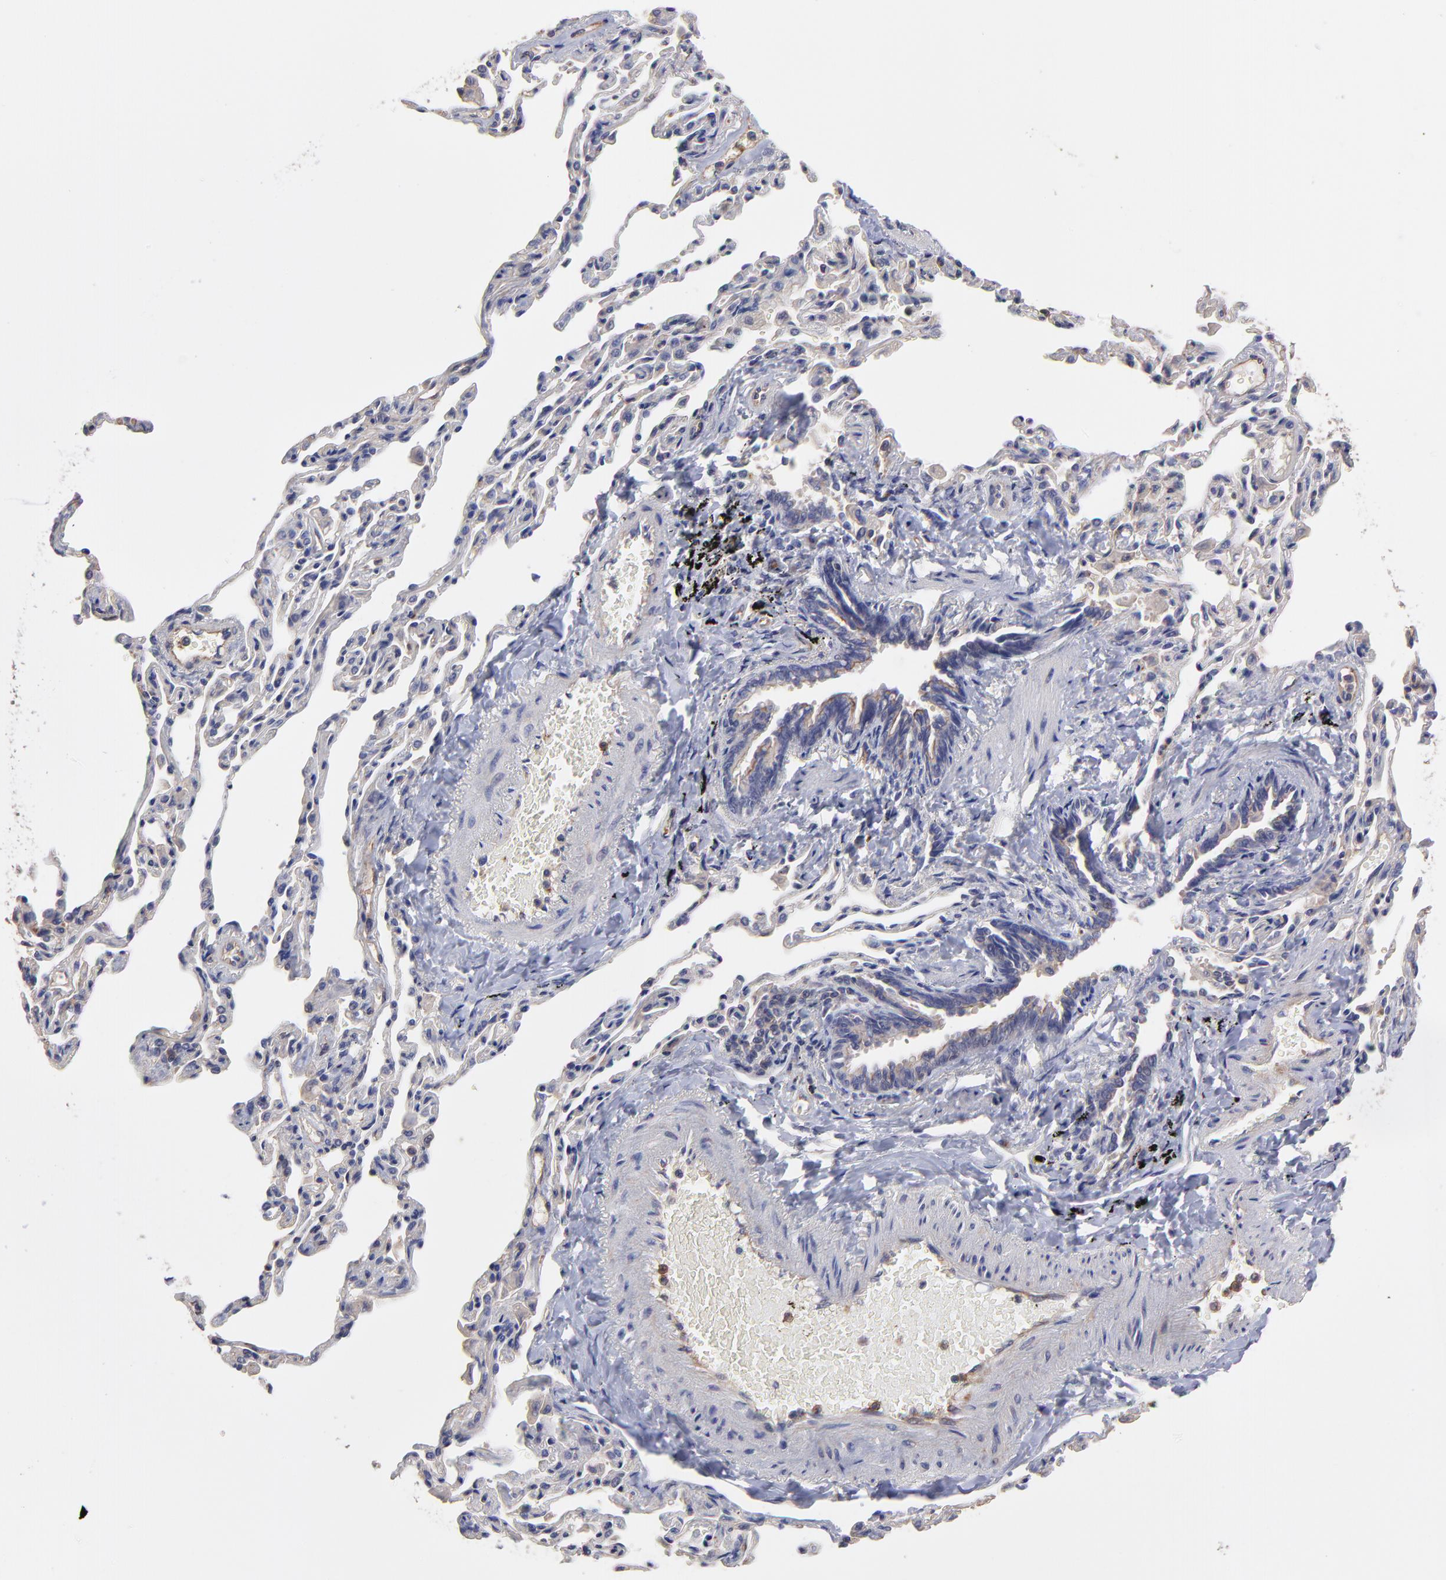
{"staining": {"intensity": "moderate", "quantity": ">75%", "location": "cytoplasmic/membranous"}, "tissue": "bronchus", "cell_type": "Respiratory epithelial cells", "image_type": "normal", "snomed": [{"axis": "morphology", "description": "Normal tissue, NOS"}, {"axis": "topography", "description": "Cartilage tissue"}, {"axis": "topography", "description": "Bronchus"}, {"axis": "topography", "description": "Lung"}], "caption": "Immunohistochemistry (IHC) (DAB) staining of normal bronchus exhibits moderate cytoplasmic/membranous protein positivity in approximately >75% of respiratory epithelial cells. (IHC, brightfield microscopy, high magnification).", "gene": "ASB7", "patient": {"sex": "male", "age": 64}}